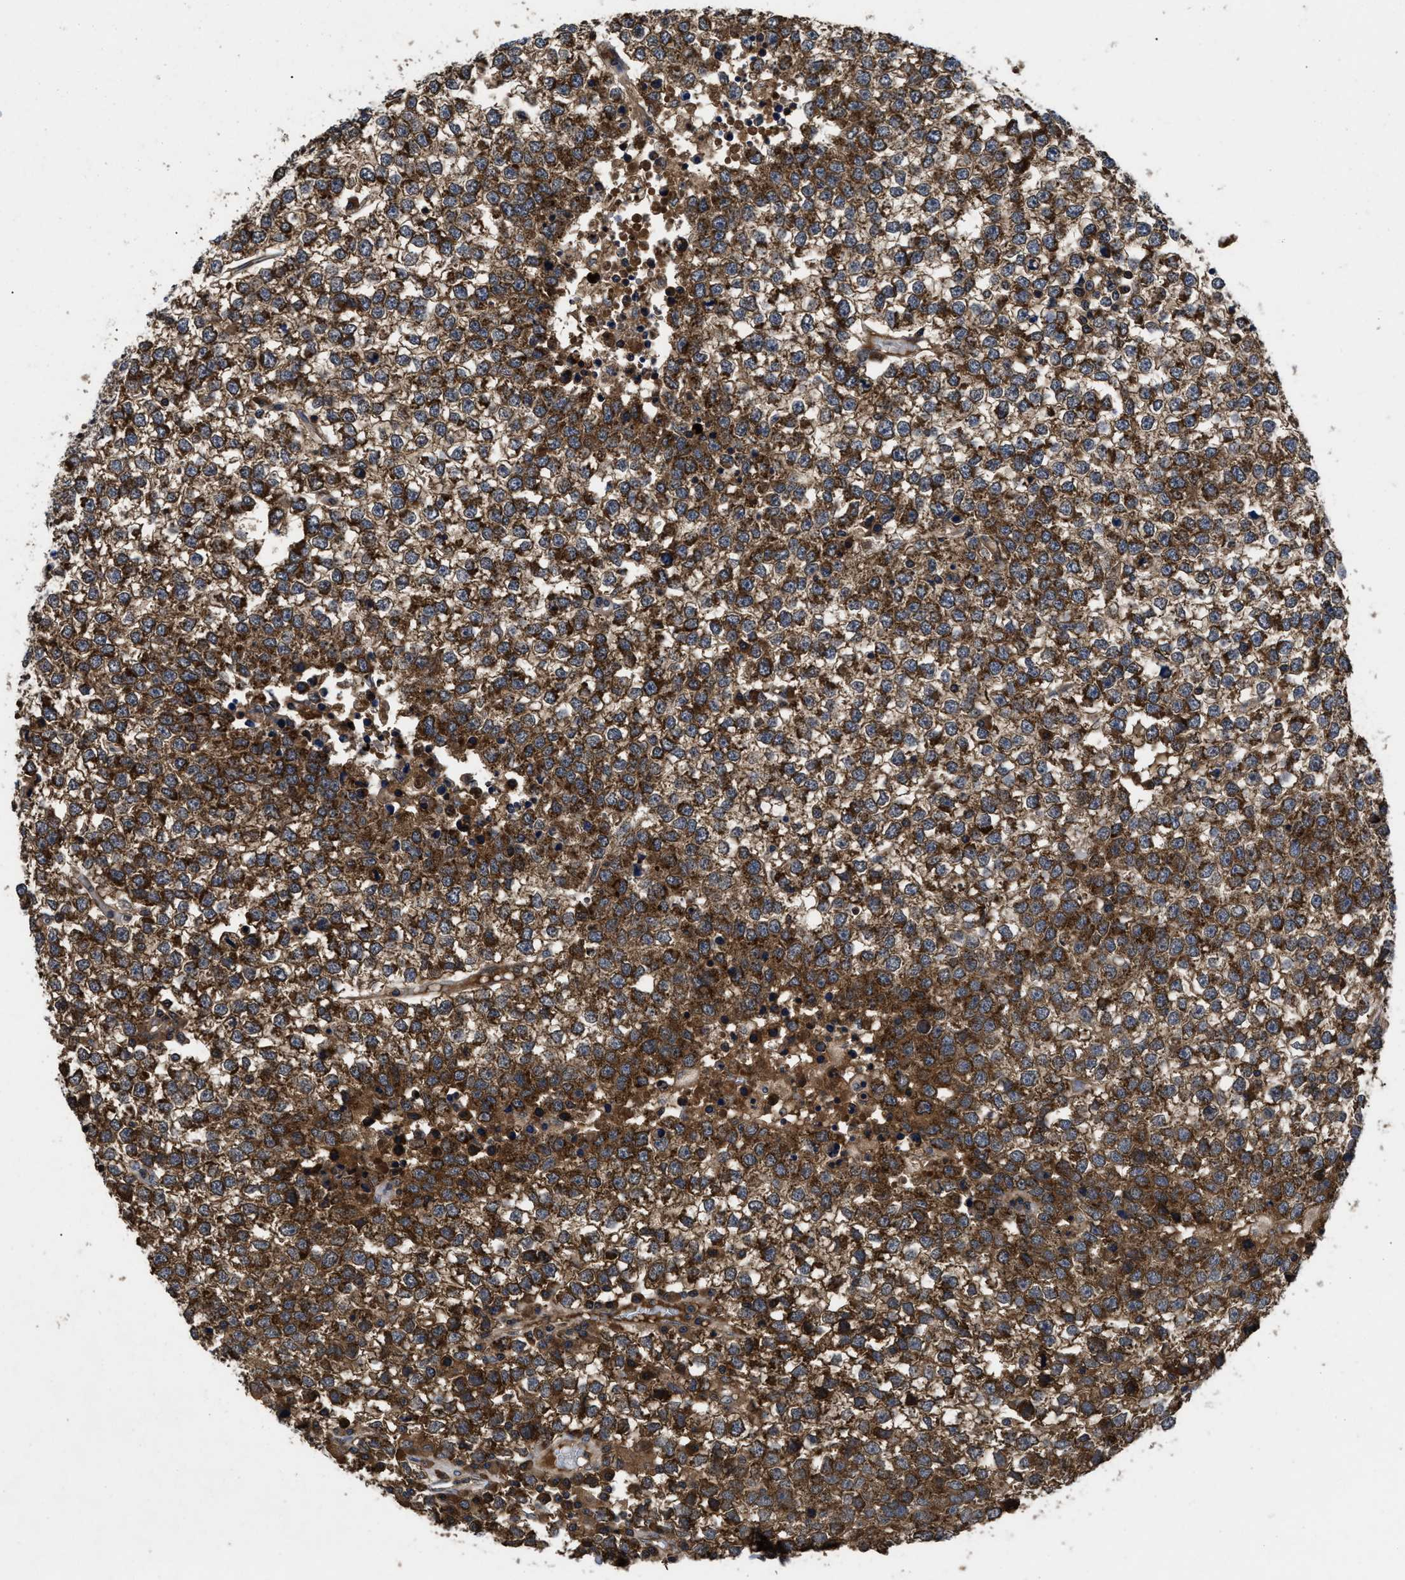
{"staining": {"intensity": "moderate", "quantity": ">75%", "location": "cytoplasmic/membranous"}, "tissue": "testis cancer", "cell_type": "Tumor cells", "image_type": "cancer", "snomed": [{"axis": "morphology", "description": "Seminoma, NOS"}, {"axis": "topography", "description": "Testis"}], "caption": "IHC image of neoplastic tissue: human testis cancer stained using immunohistochemistry shows medium levels of moderate protein expression localized specifically in the cytoplasmic/membranous of tumor cells, appearing as a cytoplasmic/membranous brown color.", "gene": "LRRC3", "patient": {"sex": "male", "age": 65}}